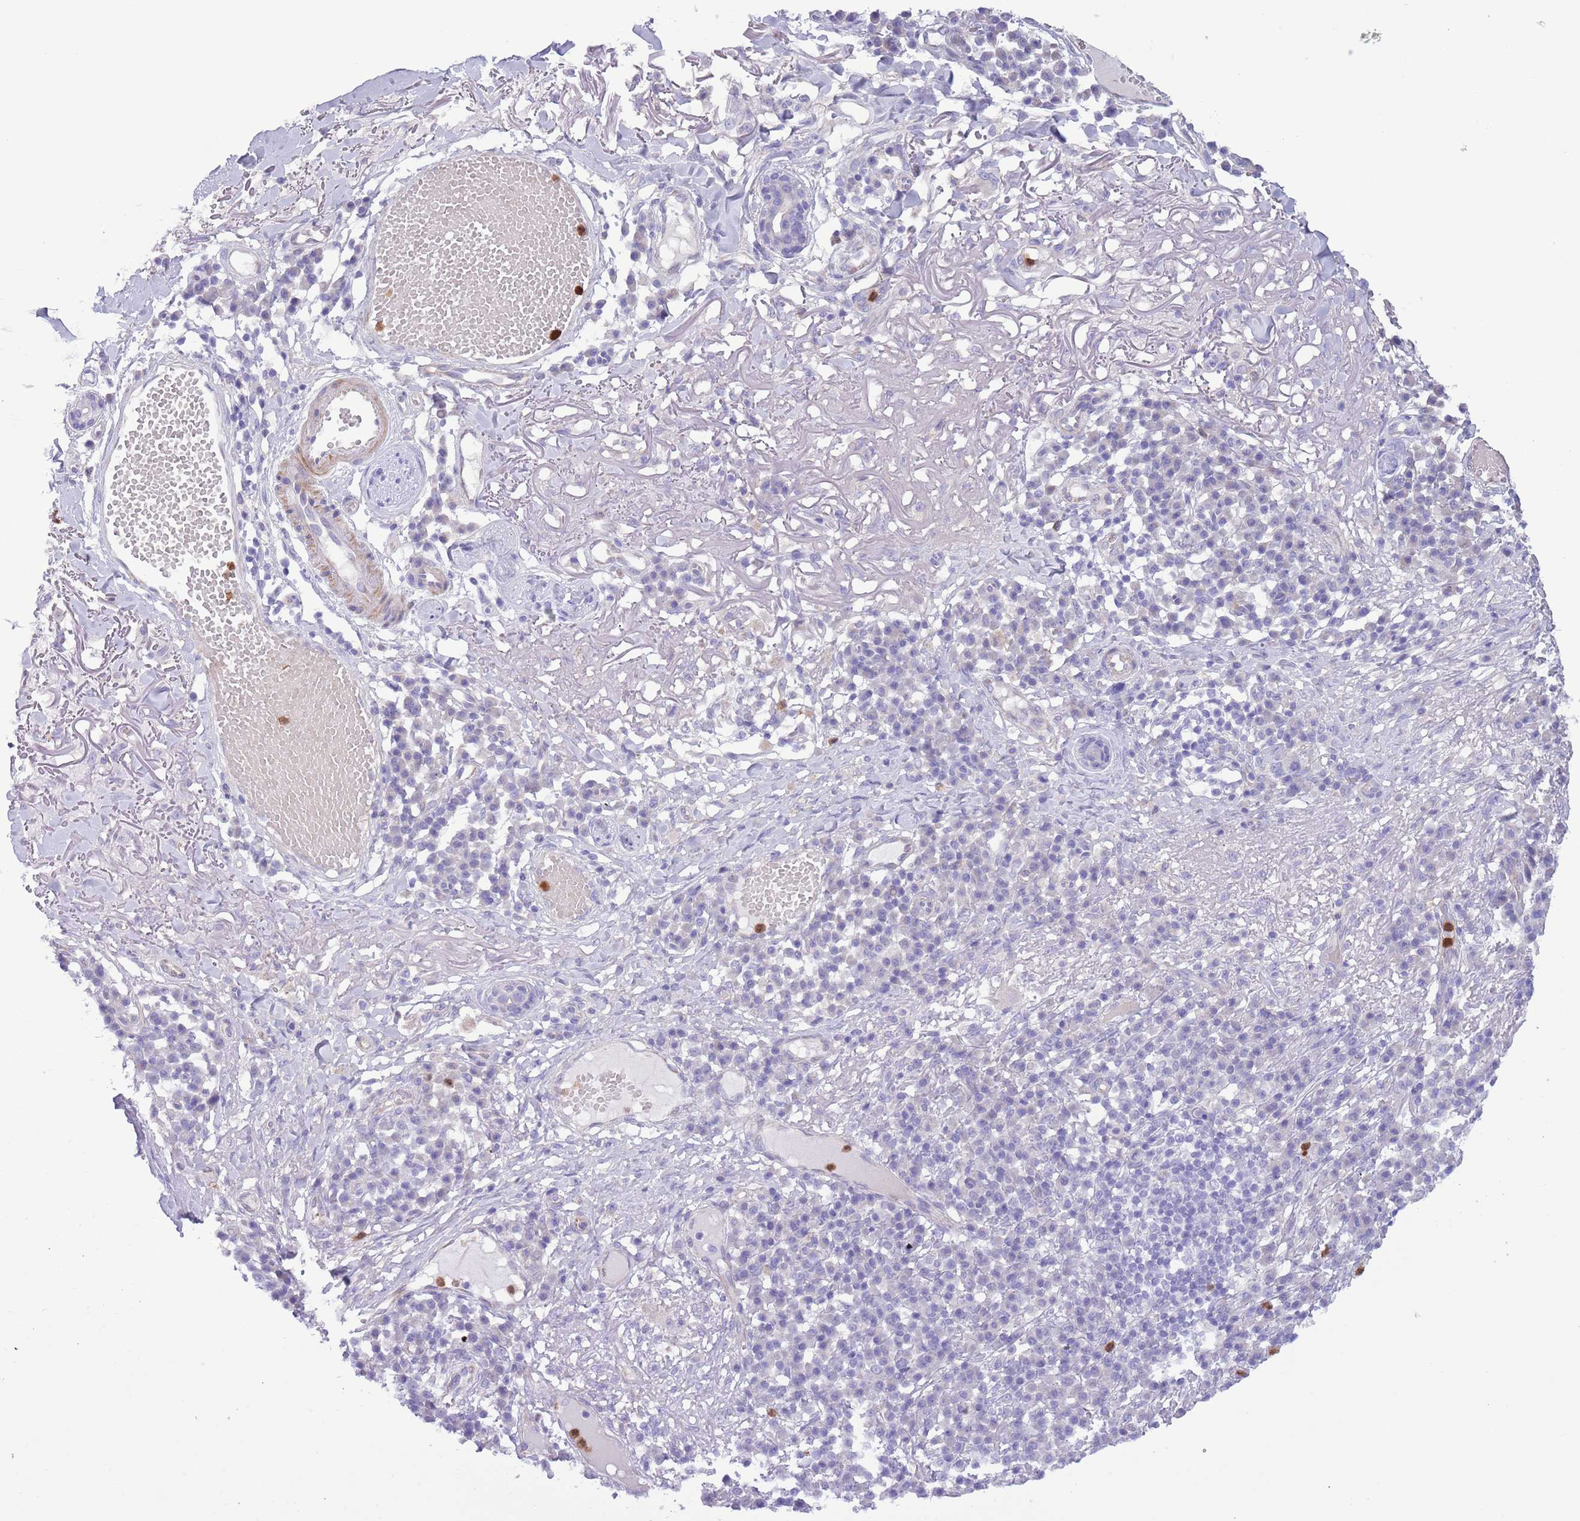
{"staining": {"intensity": "weak", "quantity": "<25%", "location": "cytoplasmic/membranous"}, "tissue": "skin cancer", "cell_type": "Tumor cells", "image_type": "cancer", "snomed": [{"axis": "morphology", "description": "Squamous cell carcinoma in situ, NOS"}, {"axis": "morphology", "description": "Squamous cell carcinoma, NOS"}, {"axis": "topography", "description": "Skin"}], "caption": "Immunohistochemistry (IHC) of skin cancer exhibits no staining in tumor cells.", "gene": "OR6M1", "patient": {"sex": "male", "age": 93}}